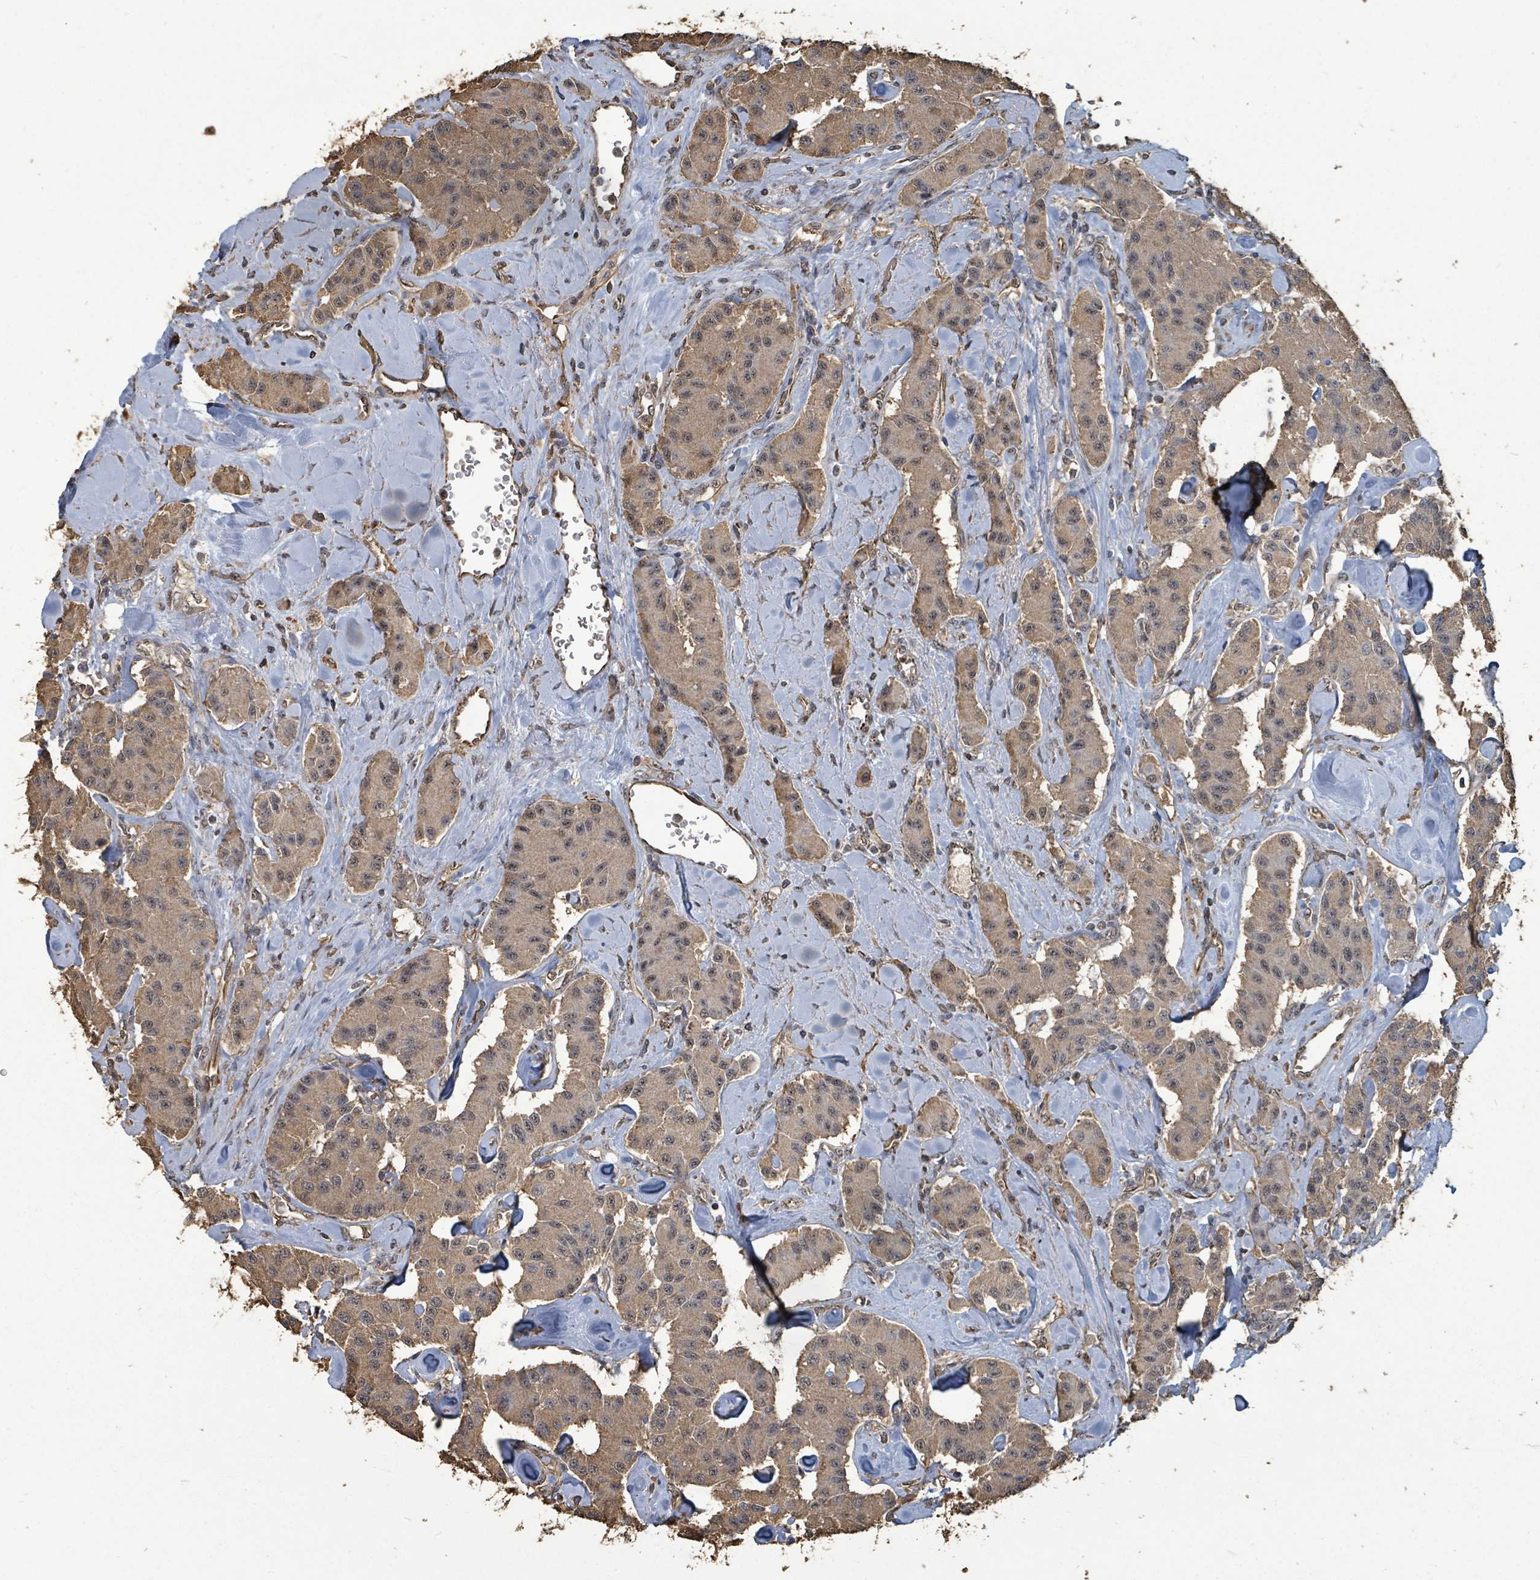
{"staining": {"intensity": "moderate", "quantity": ">75%", "location": "cytoplasmic/membranous"}, "tissue": "carcinoid", "cell_type": "Tumor cells", "image_type": "cancer", "snomed": [{"axis": "morphology", "description": "Carcinoid, malignant, NOS"}, {"axis": "topography", "description": "Pancreas"}], "caption": "A brown stain shows moderate cytoplasmic/membranous expression of a protein in human carcinoid tumor cells.", "gene": "C6orf52", "patient": {"sex": "male", "age": 41}}